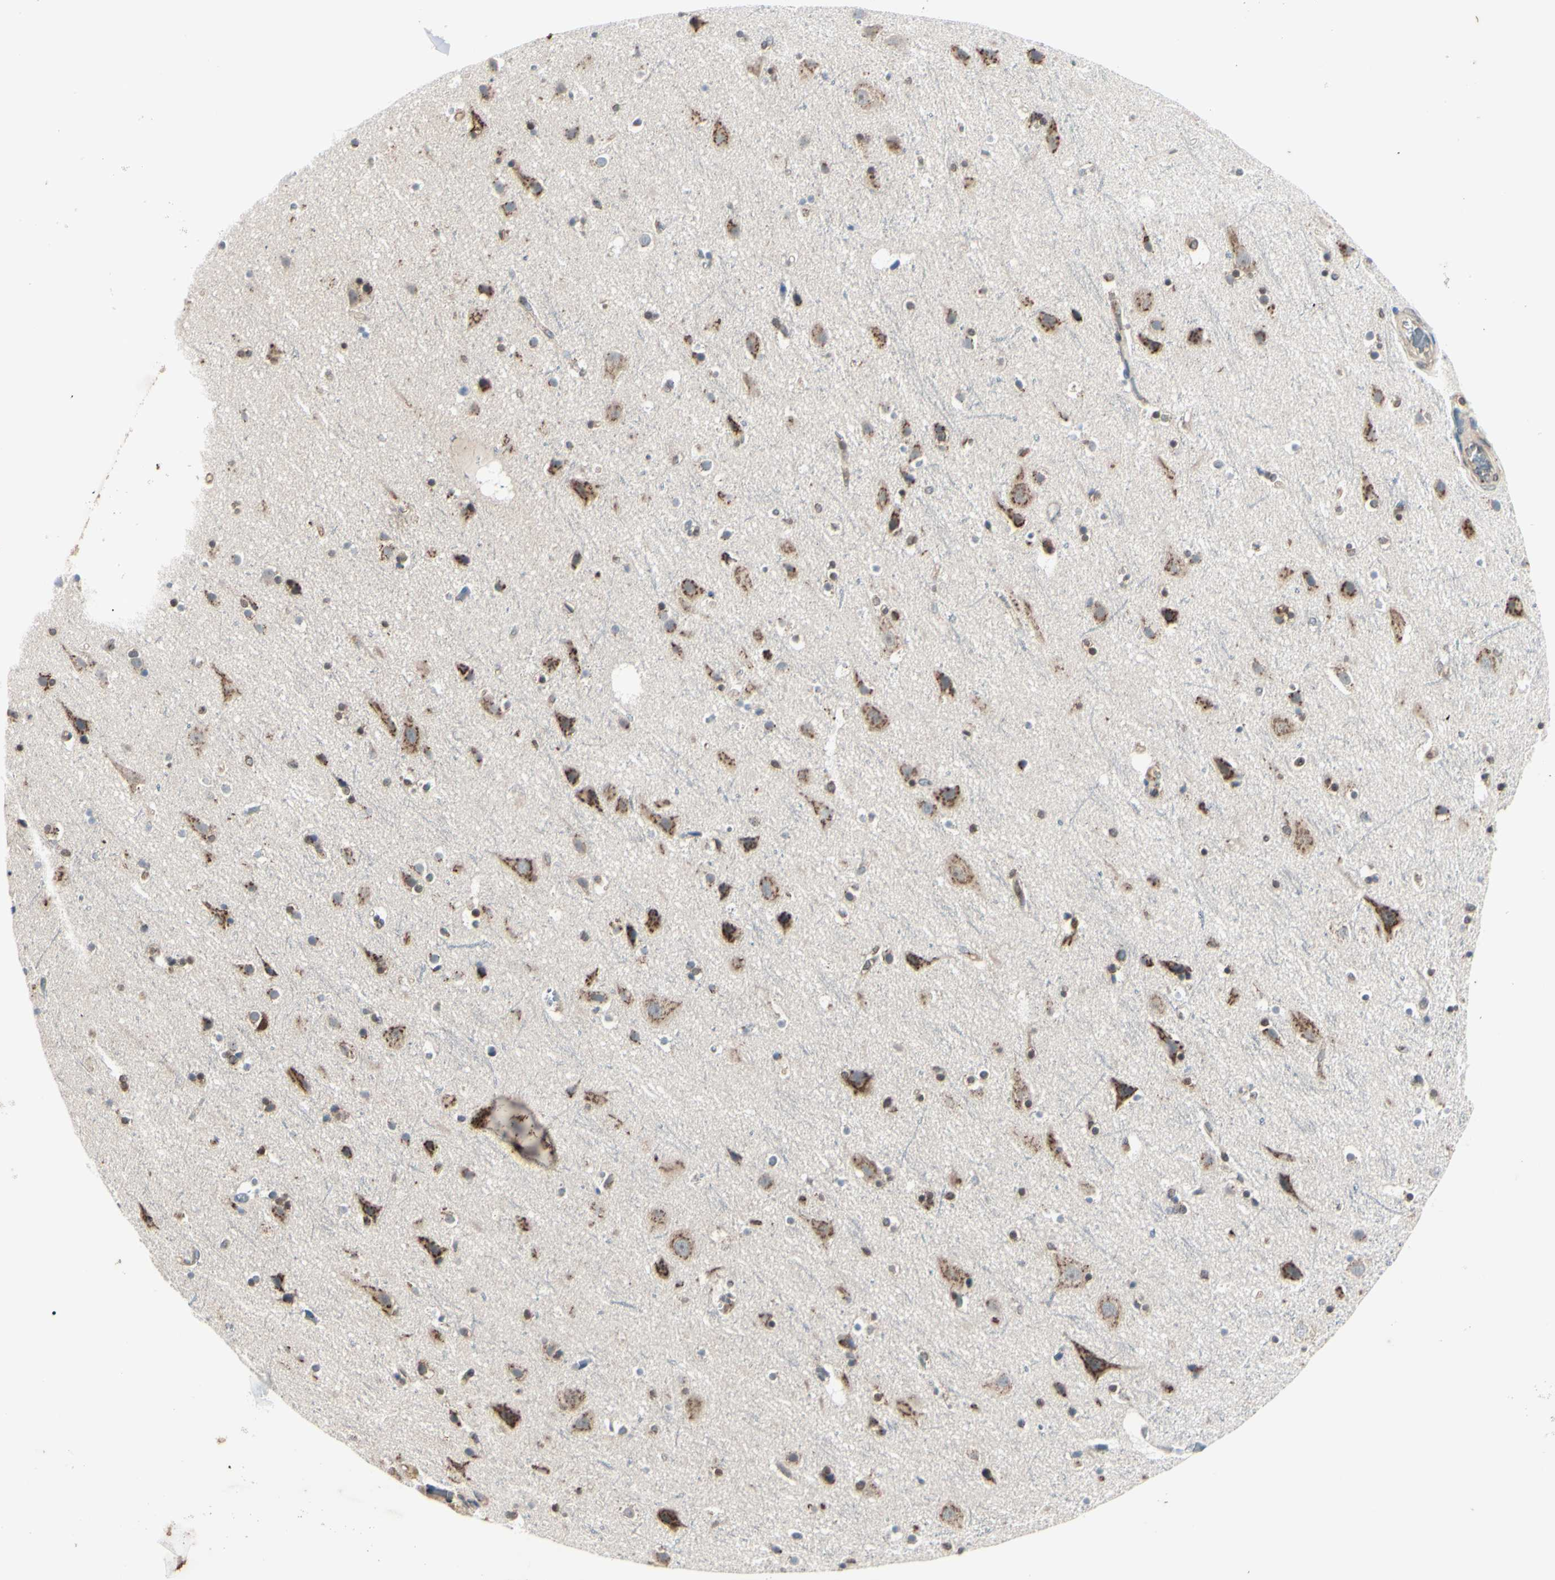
{"staining": {"intensity": "moderate", "quantity": ">75%", "location": "cytoplasmic/membranous"}, "tissue": "cerebral cortex", "cell_type": "Endothelial cells", "image_type": "normal", "snomed": [{"axis": "morphology", "description": "Normal tissue, NOS"}, {"axis": "topography", "description": "Cerebral cortex"}], "caption": "Endothelial cells demonstrate medium levels of moderate cytoplasmic/membranous staining in about >75% of cells in normal cerebral cortex. Using DAB (3,3'-diaminobenzidine) (brown) and hematoxylin (blue) stains, captured at high magnification using brightfield microscopy.", "gene": "MAPRE1", "patient": {"sex": "male", "age": 45}}